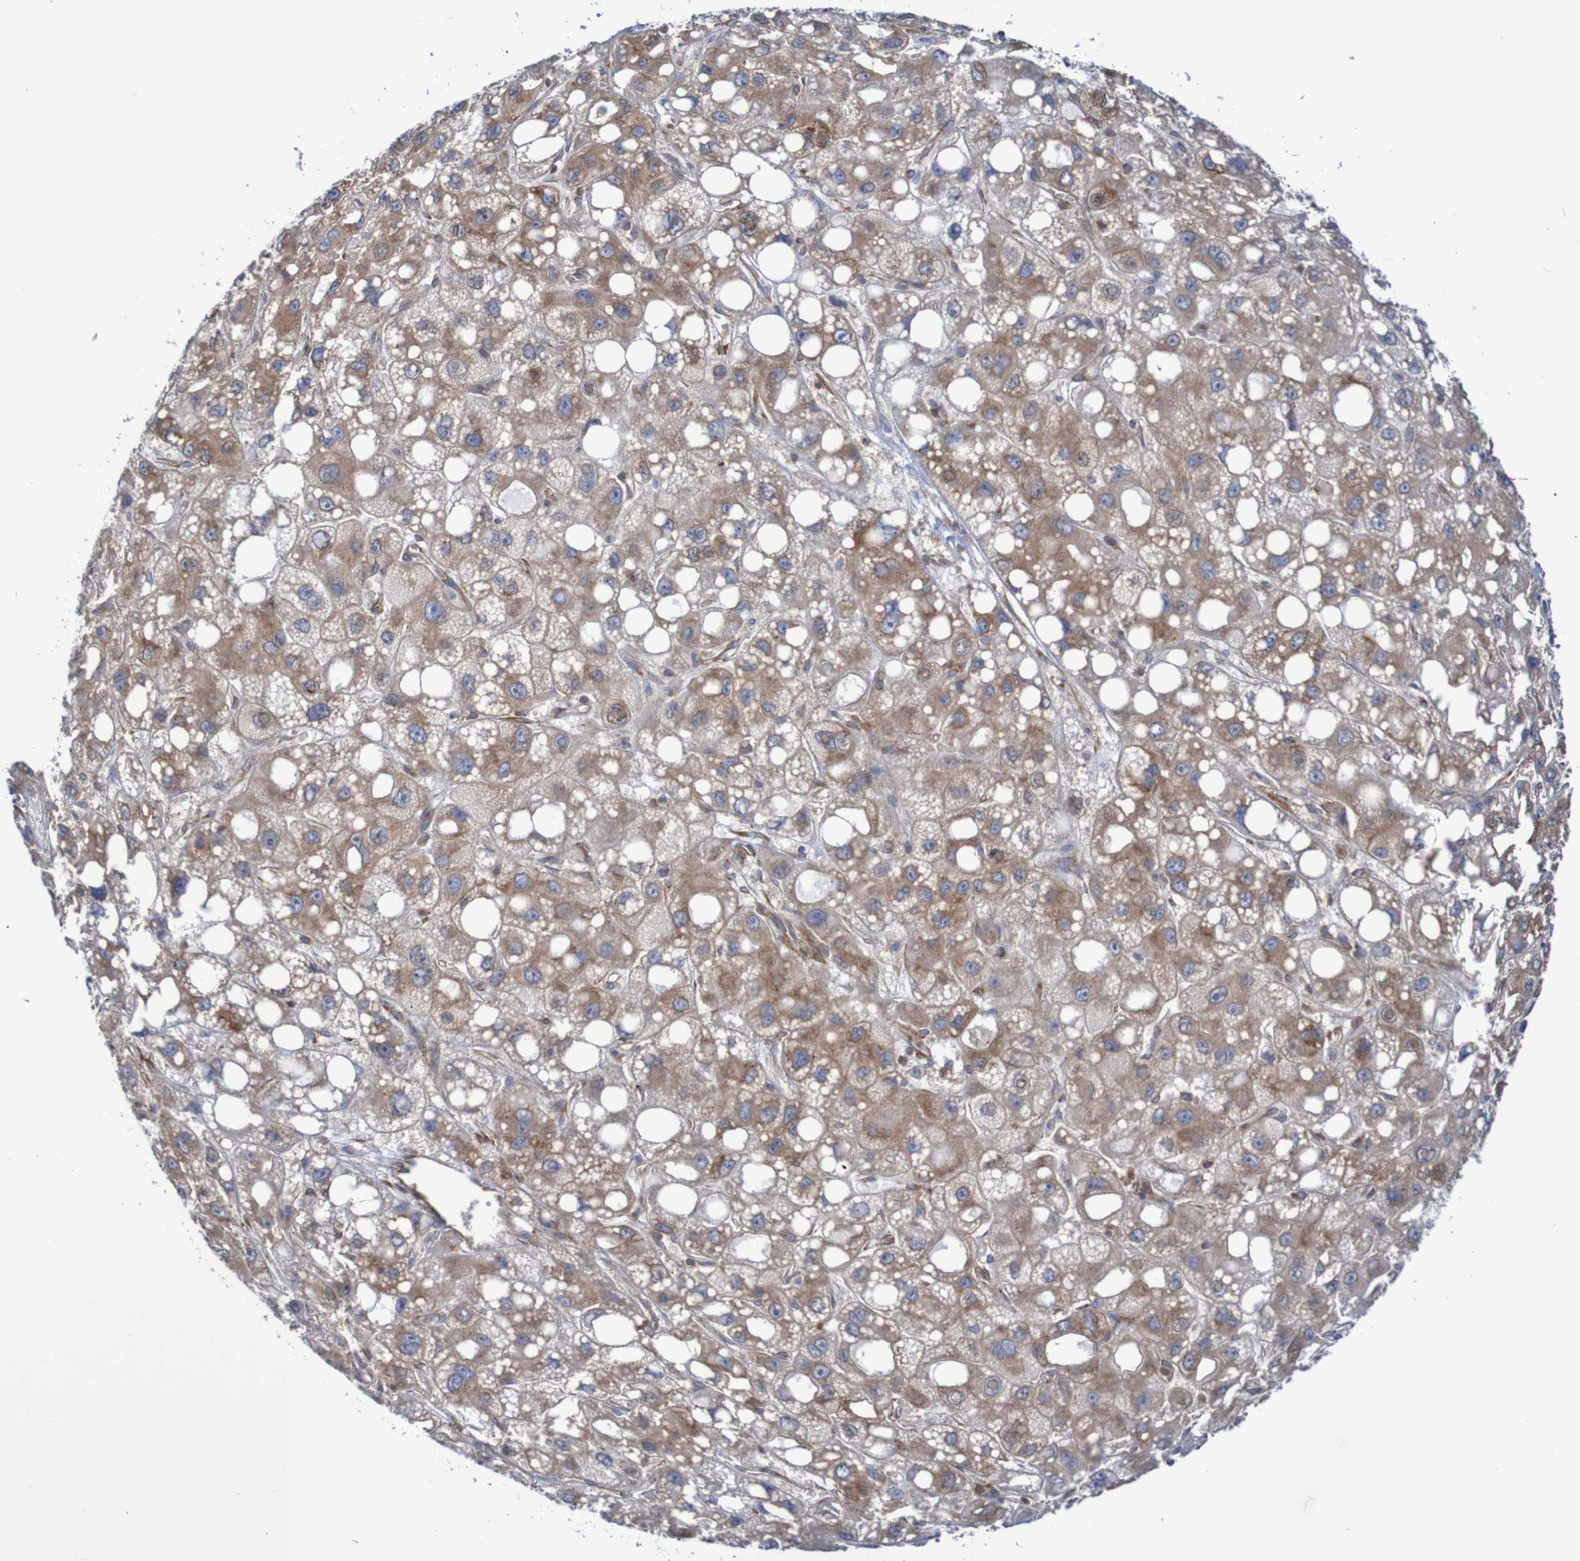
{"staining": {"intensity": "moderate", "quantity": ">75%", "location": "cytoplasmic/membranous"}, "tissue": "liver cancer", "cell_type": "Tumor cells", "image_type": "cancer", "snomed": [{"axis": "morphology", "description": "Carcinoma, Hepatocellular, NOS"}, {"axis": "topography", "description": "Liver"}], "caption": "Liver cancer was stained to show a protein in brown. There is medium levels of moderate cytoplasmic/membranous expression in about >75% of tumor cells.", "gene": "FXR2", "patient": {"sex": "male", "age": 55}}